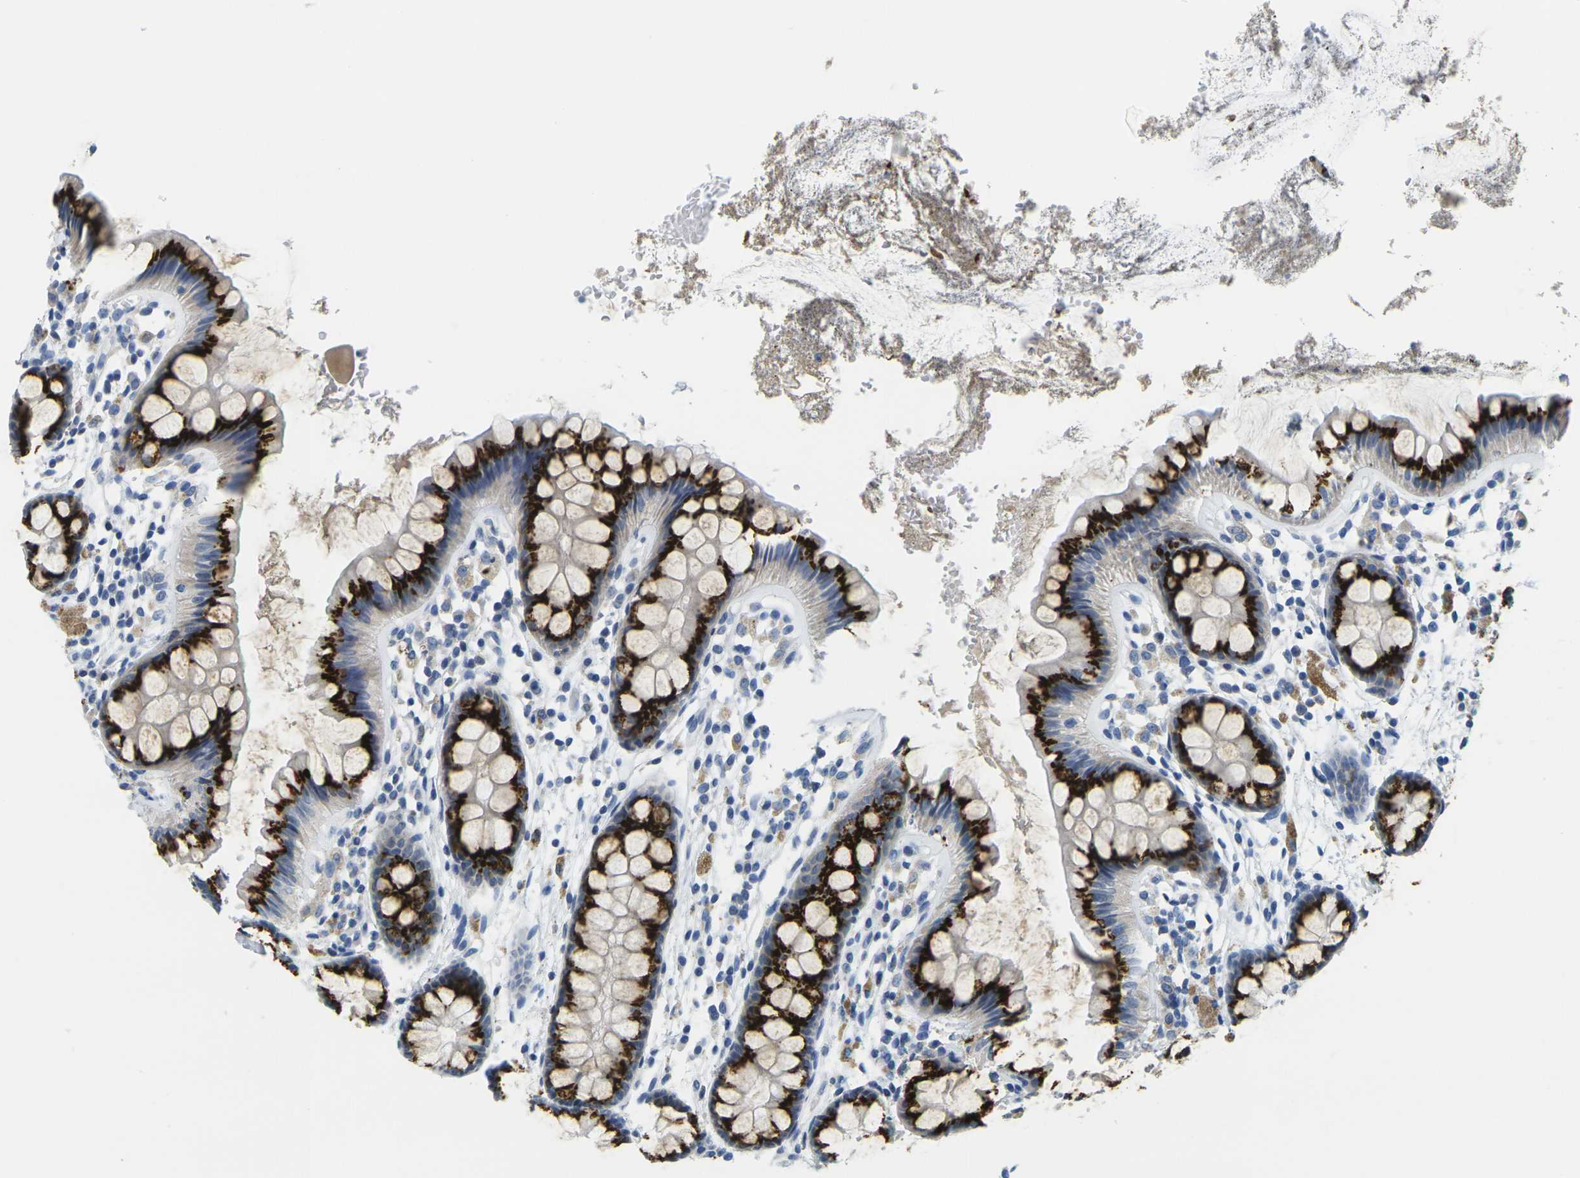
{"staining": {"intensity": "strong", "quantity": ">75%", "location": "cytoplasmic/membranous"}, "tissue": "rectum", "cell_type": "Glandular cells", "image_type": "normal", "snomed": [{"axis": "morphology", "description": "Normal tissue, NOS"}, {"axis": "topography", "description": "Rectum"}], "caption": "Unremarkable rectum exhibits strong cytoplasmic/membranous staining in about >75% of glandular cells.", "gene": "FAM3D", "patient": {"sex": "female", "age": 66}}